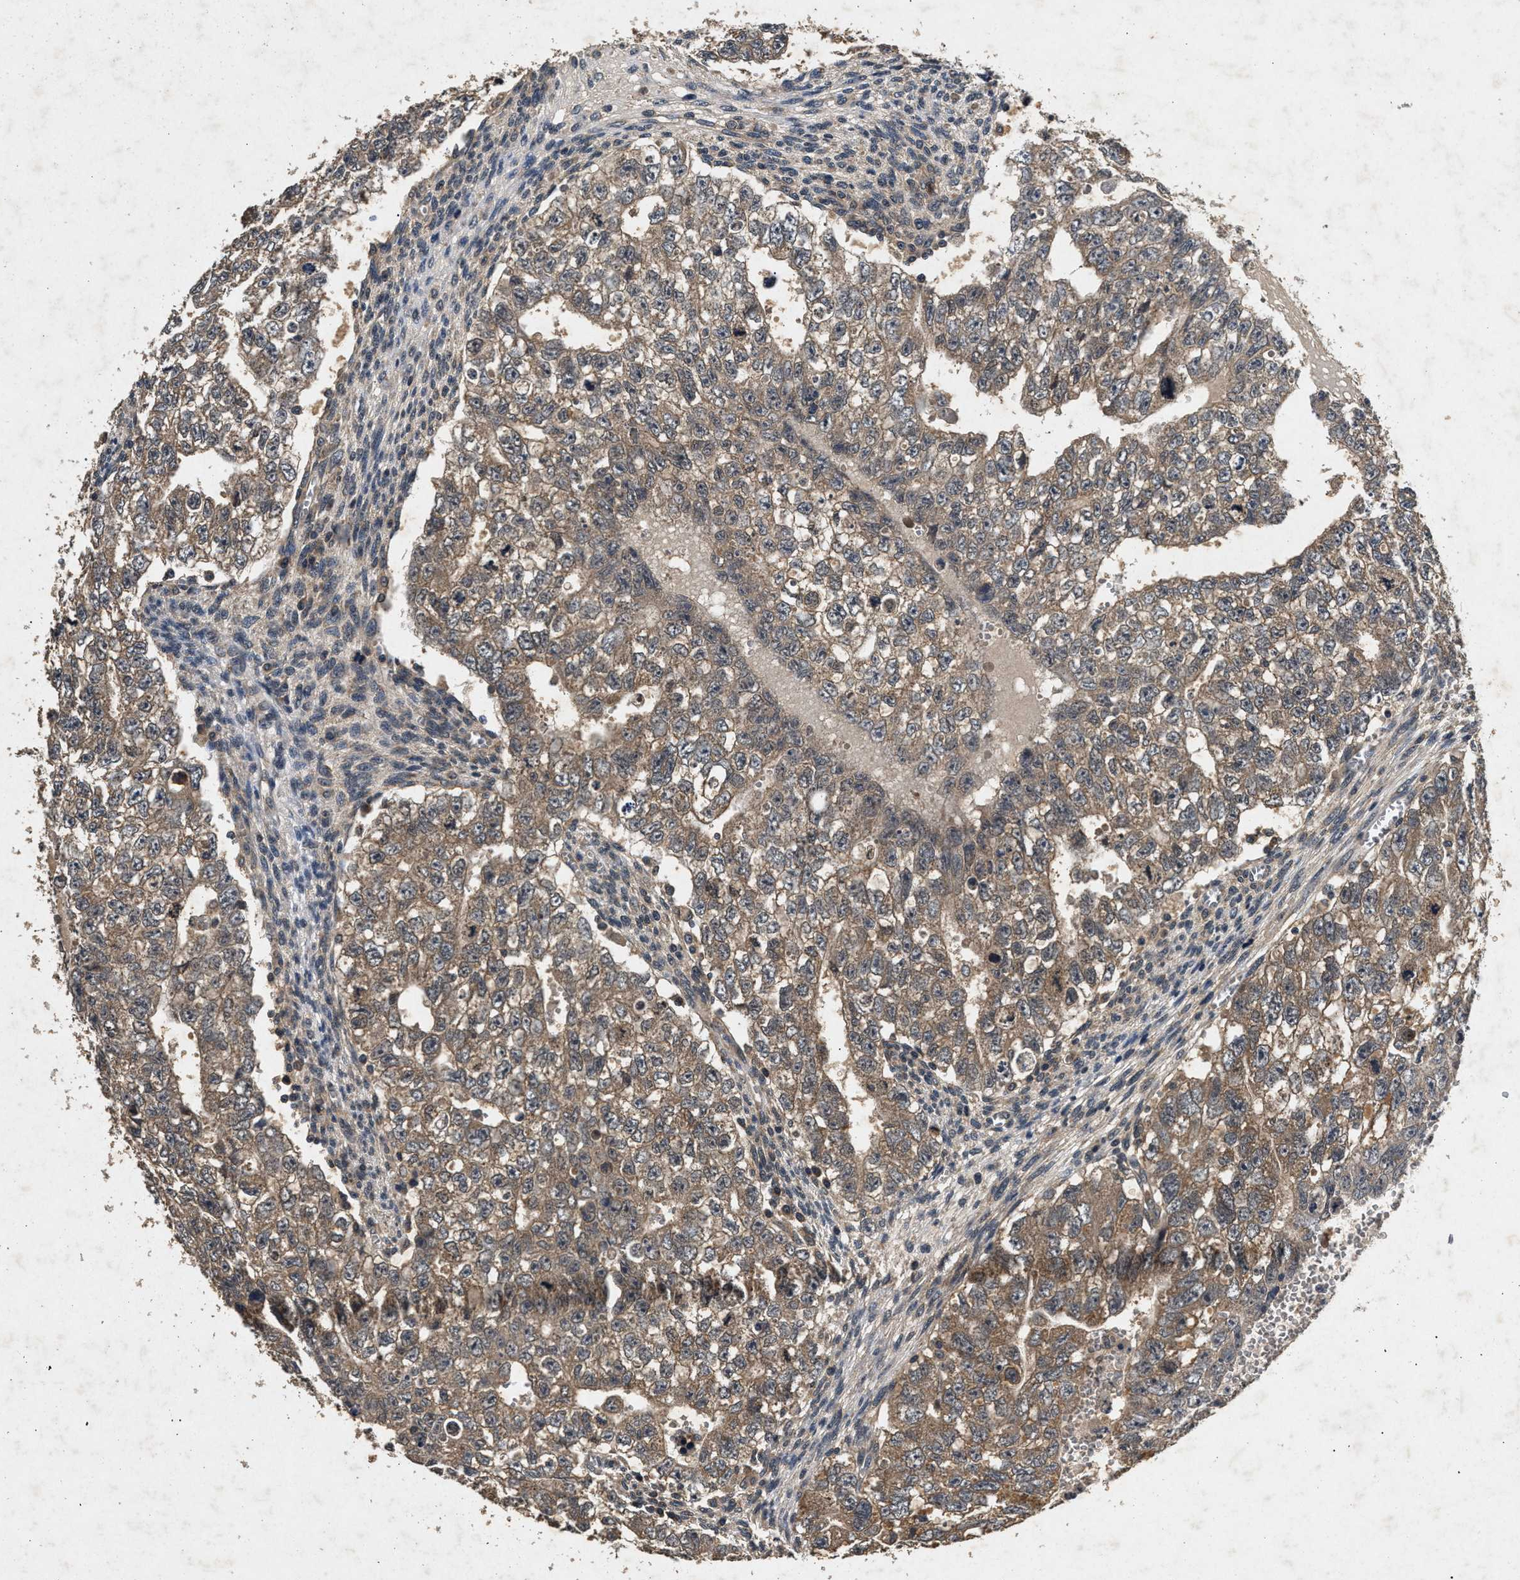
{"staining": {"intensity": "moderate", "quantity": ">75%", "location": "cytoplasmic/membranous"}, "tissue": "testis cancer", "cell_type": "Tumor cells", "image_type": "cancer", "snomed": [{"axis": "morphology", "description": "Seminoma, NOS"}, {"axis": "morphology", "description": "Carcinoma, Embryonal, NOS"}, {"axis": "topography", "description": "Testis"}], "caption": "DAB (3,3'-diaminobenzidine) immunohistochemical staining of human testis cancer (embryonal carcinoma) shows moderate cytoplasmic/membranous protein staining in about >75% of tumor cells.", "gene": "PPP1CC", "patient": {"sex": "male", "age": 38}}